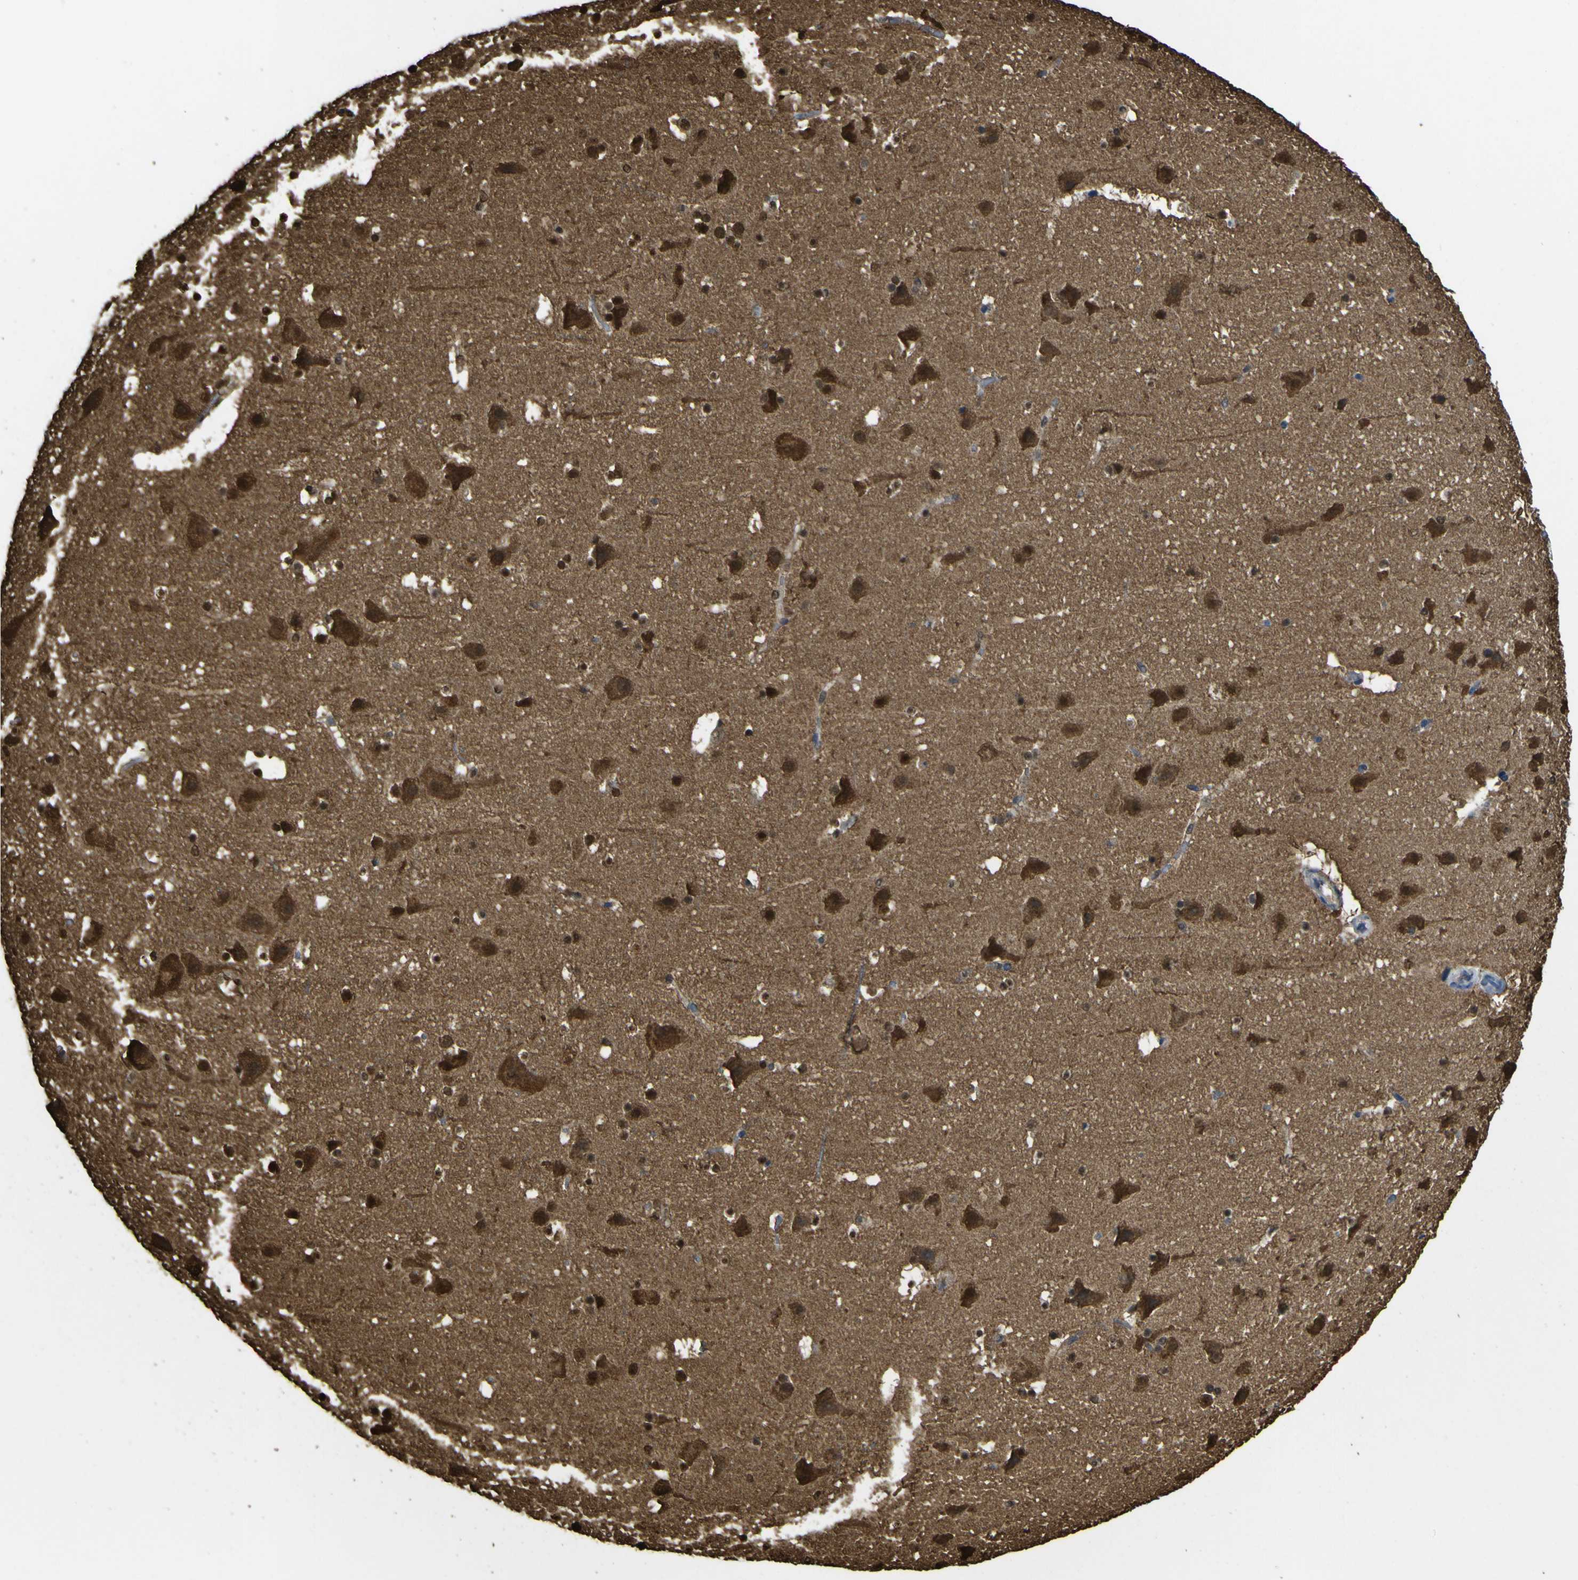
{"staining": {"intensity": "moderate", "quantity": ">75%", "location": "cytoplasmic/membranous"}, "tissue": "cerebral cortex", "cell_type": "Endothelial cells", "image_type": "normal", "snomed": [{"axis": "morphology", "description": "Normal tissue, NOS"}, {"axis": "topography", "description": "Cerebral cortex"}], "caption": "Endothelial cells show medium levels of moderate cytoplasmic/membranous expression in about >75% of cells in normal human cerebral cortex. The staining was performed using DAB (3,3'-diaminobenzidine) to visualize the protein expression in brown, while the nuclei were stained in blue with hematoxylin (Magnification: 20x).", "gene": "YWHAG", "patient": {"sex": "male", "age": 45}}